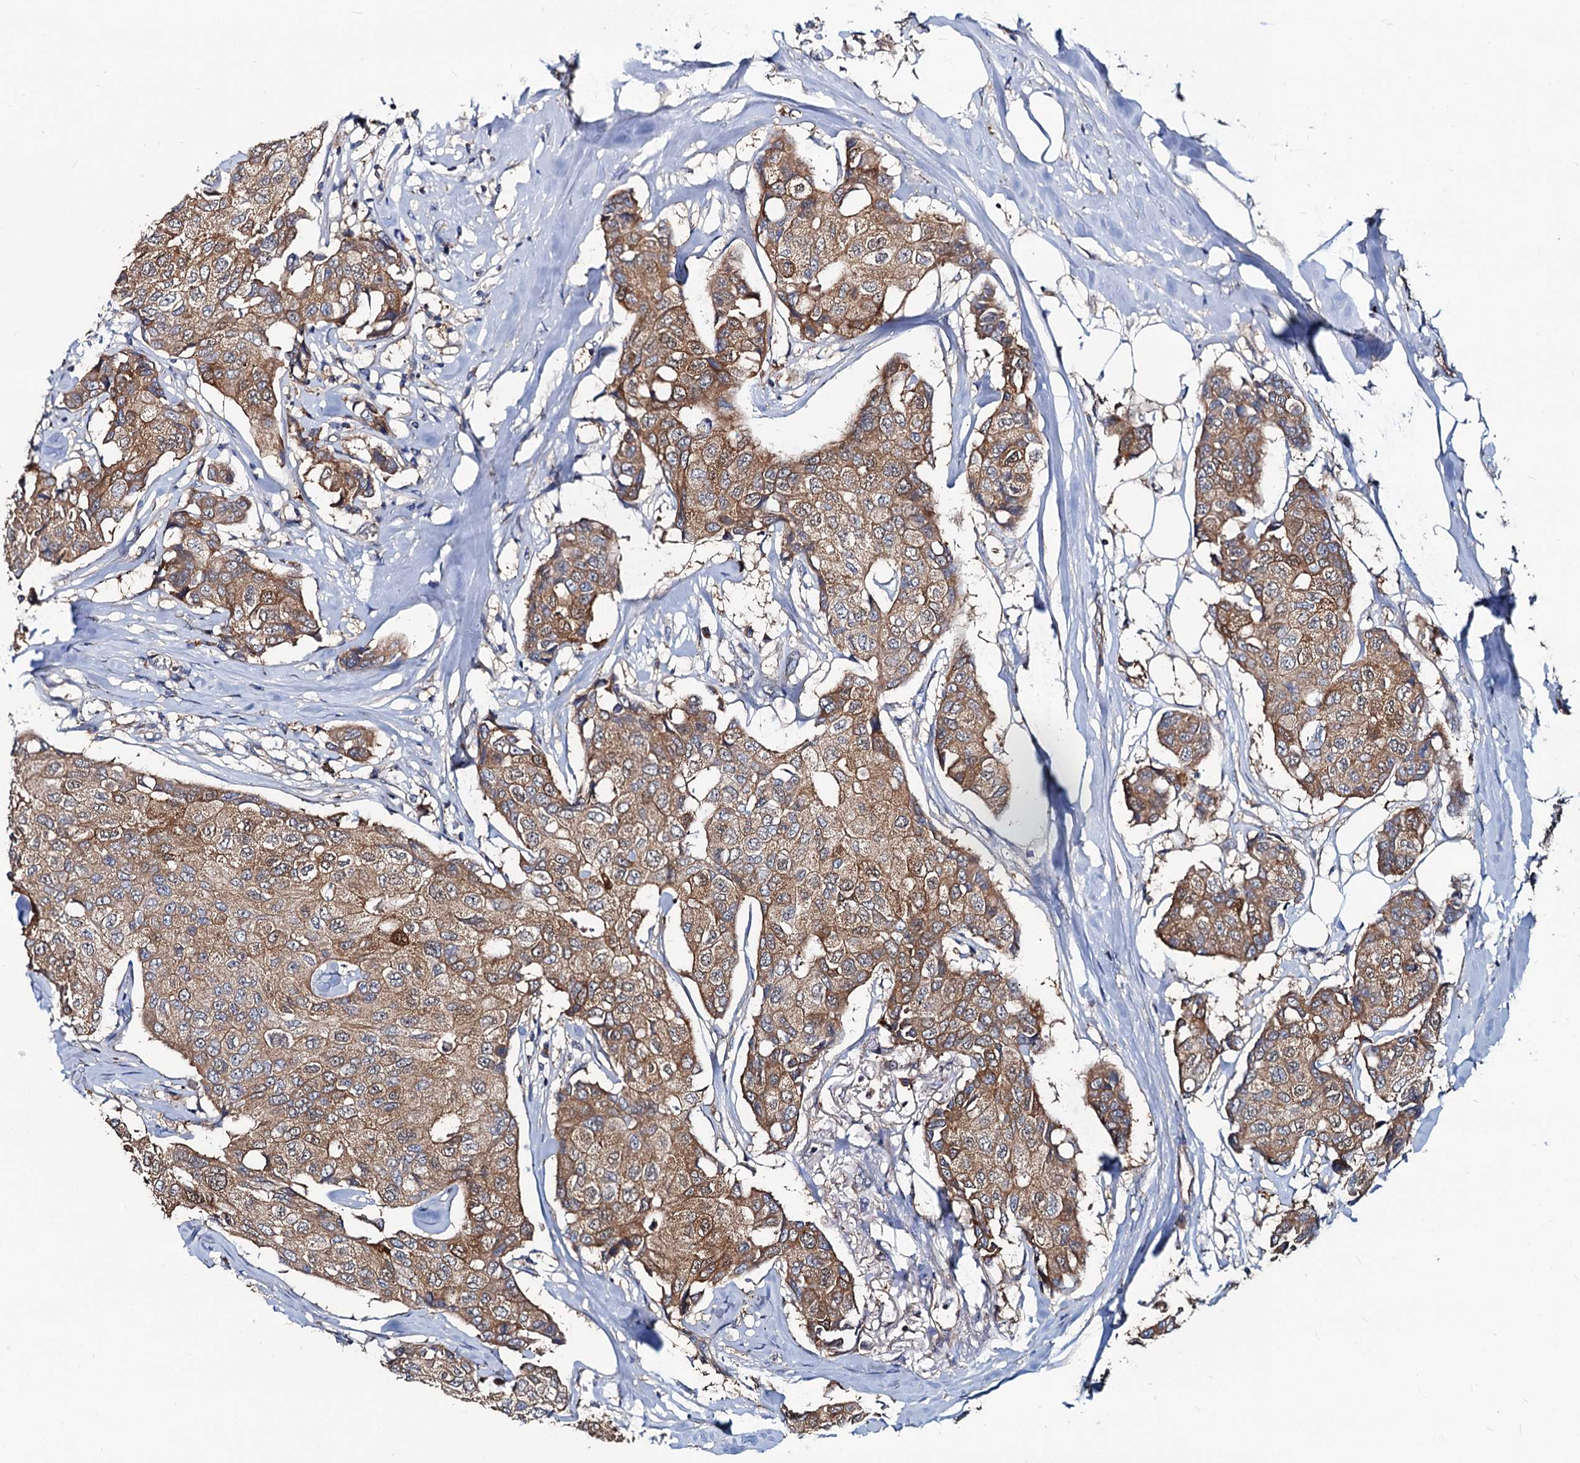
{"staining": {"intensity": "moderate", "quantity": ">75%", "location": "cytoplasmic/membranous"}, "tissue": "breast cancer", "cell_type": "Tumor cells", "image_type": "cancer", "snomed": [{"axis": "morphology", "description": "Duct carcinoma"}, {"axis": "topography", "description": "Breast"}], "caption": "The histopathology image displays immunohistochemical staining of breast infiltrating ductal carcinoma. There is moderate cytoplasmic/membranous positivity is seen in approximately >75% of tumor cells.", "gene": "IDI1", "patient": {"sex": "female", "age": 80}}